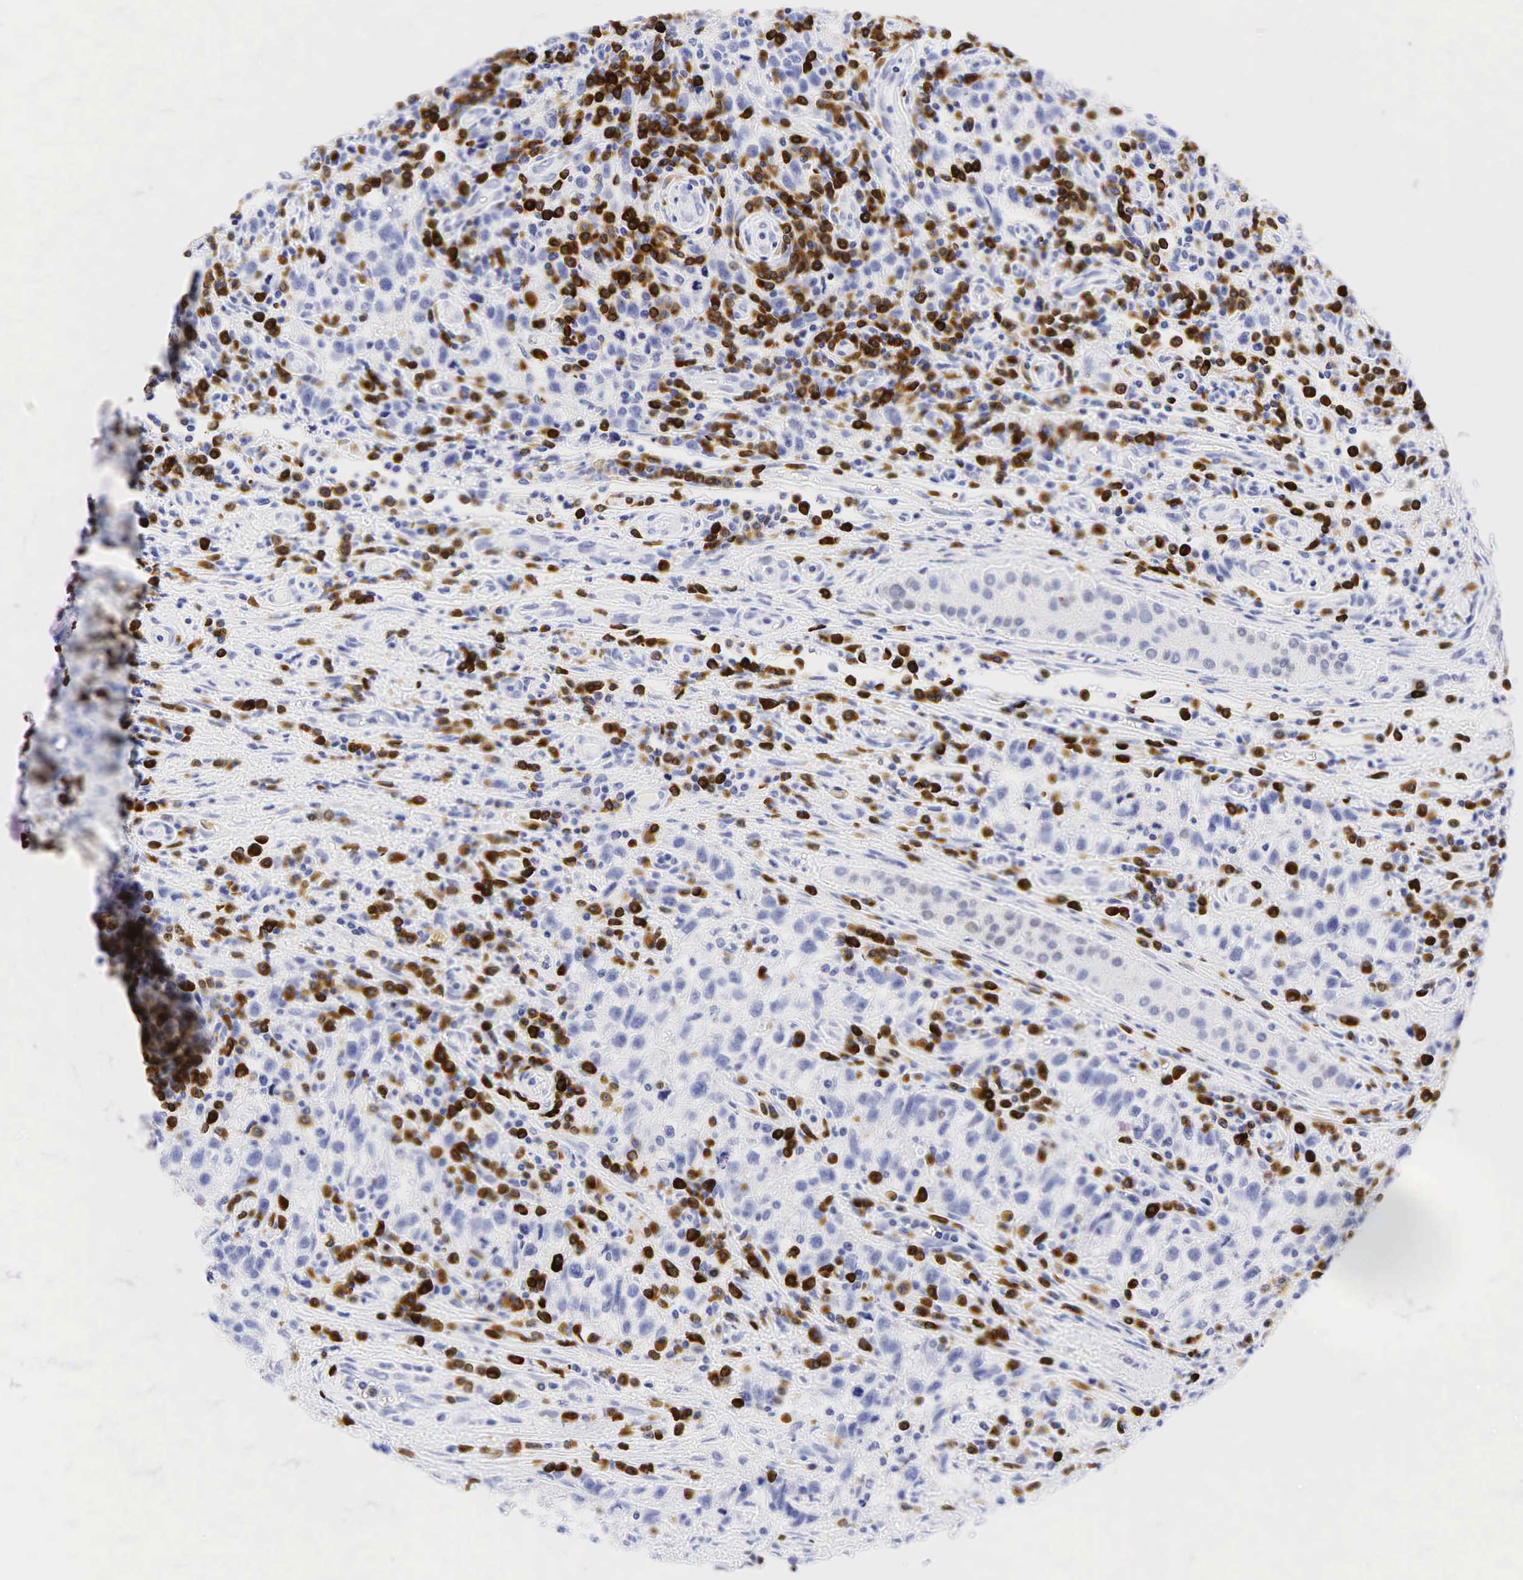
{"staining": {"intensity": "negative", "quantity": "none", "location": "none"}, "tissue": "testis cancer", "cell_type": "Tumor cells", "image_type": "cancer", "snomed": [{"axis": "morphology", "description": "Seminoma, NOS"}, {"axis": "topography", "description": "Testis"}], "caption": "Seminoma (testis) was stained to show a protein in brown. There is no significant staining in tumor cells.", "gene": "CD79A", "patient": {"sex": "male", "age": 38}}